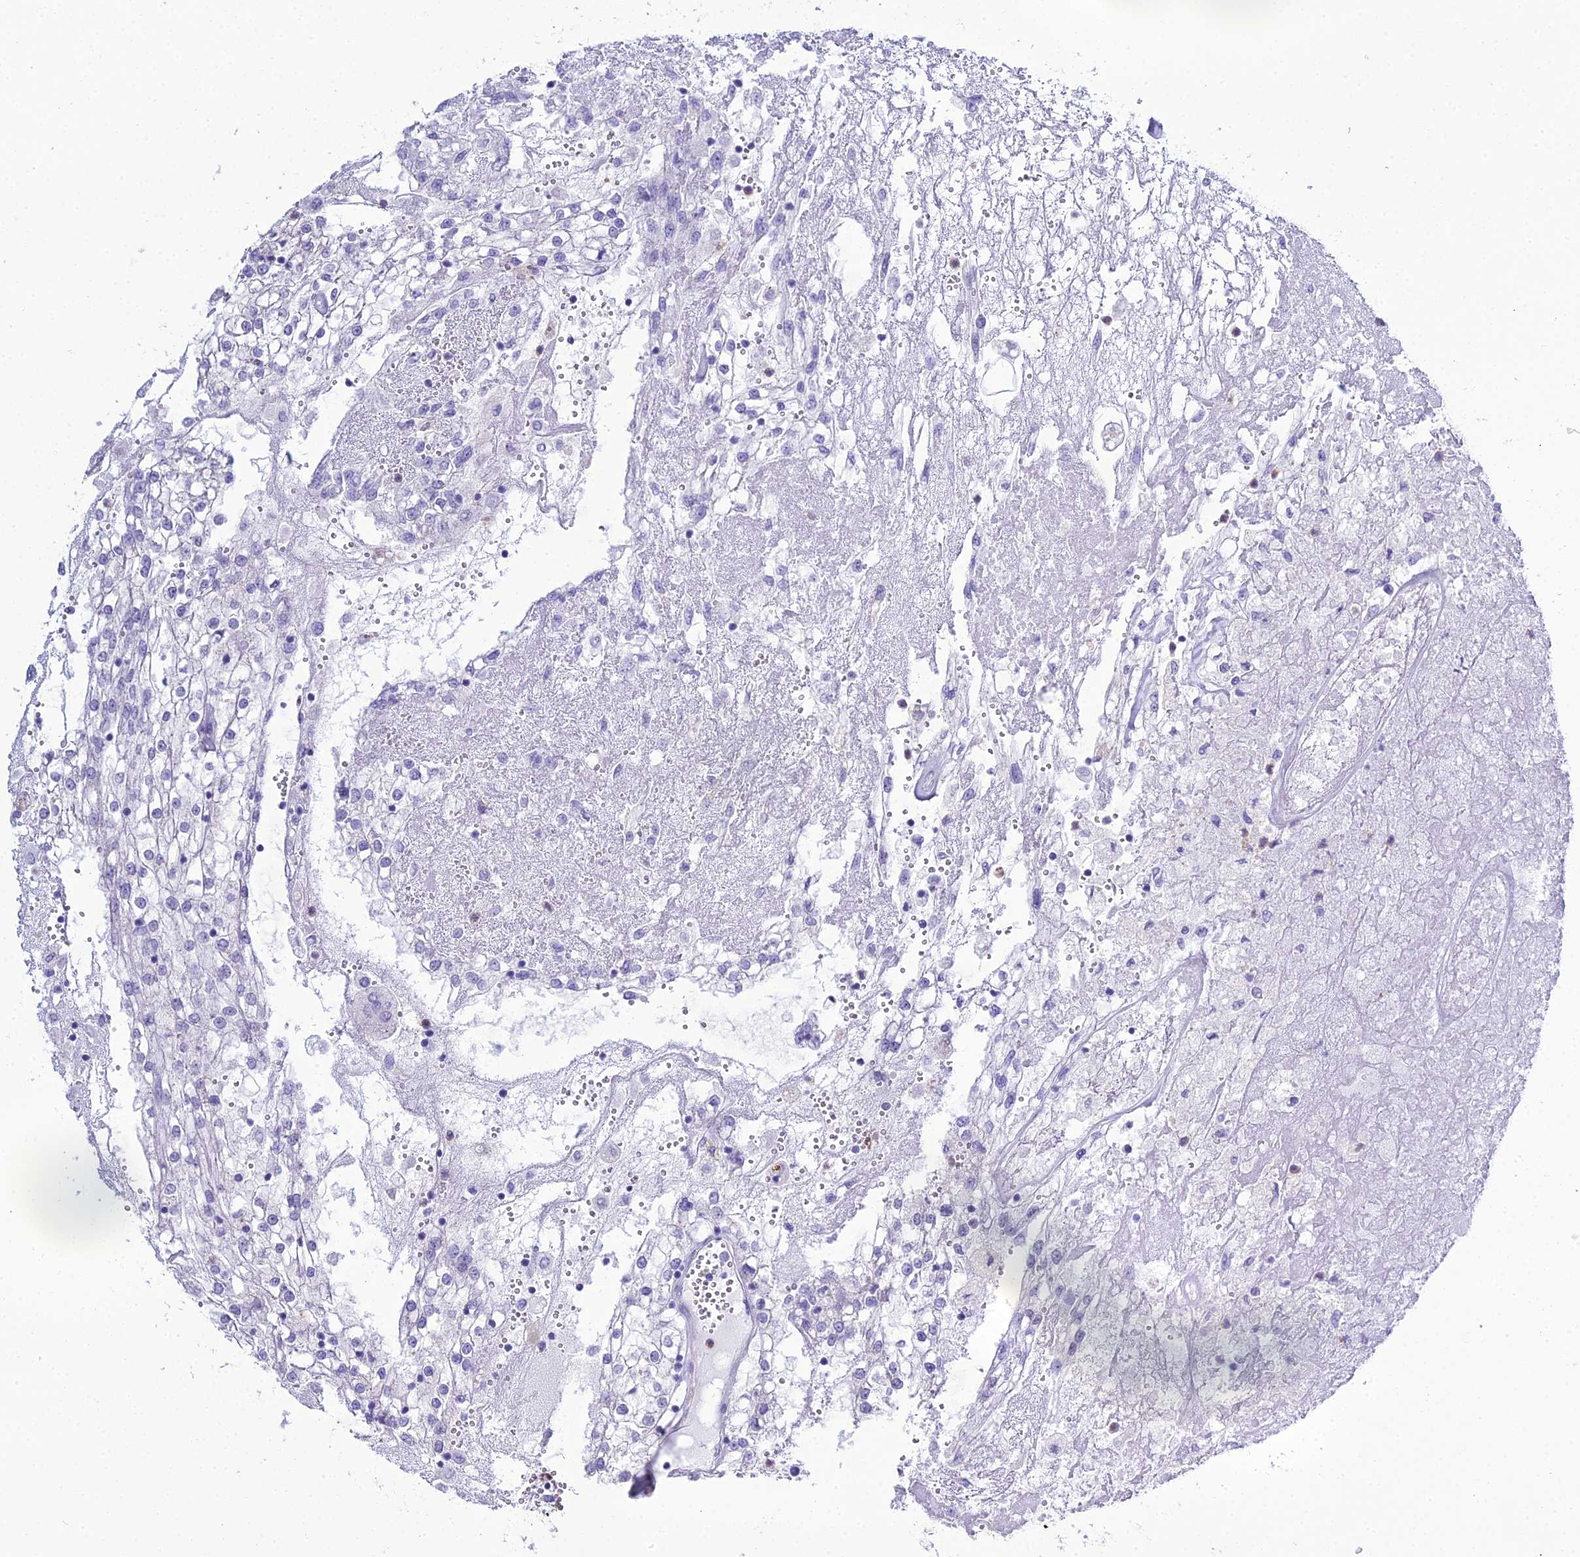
{"staining": {"intensity": "negative", "quantity": "none", "location": "none"}, "tissue": "renal cancer", "cell_type": "Tumor cells", "image_type": "cancer", "snomed": [{"axis": "morphology", "description": "Adenocarcinoma, NOS"}, {"axis": "topography", "description": "Kidney"}], "caption": "Immunohistochemical staining of adenocarcinoma (renal) exhibits no significant expression in tumor cells.", "gene": "OR1Q1", "patient": {"sex": "female", "age": 52}}